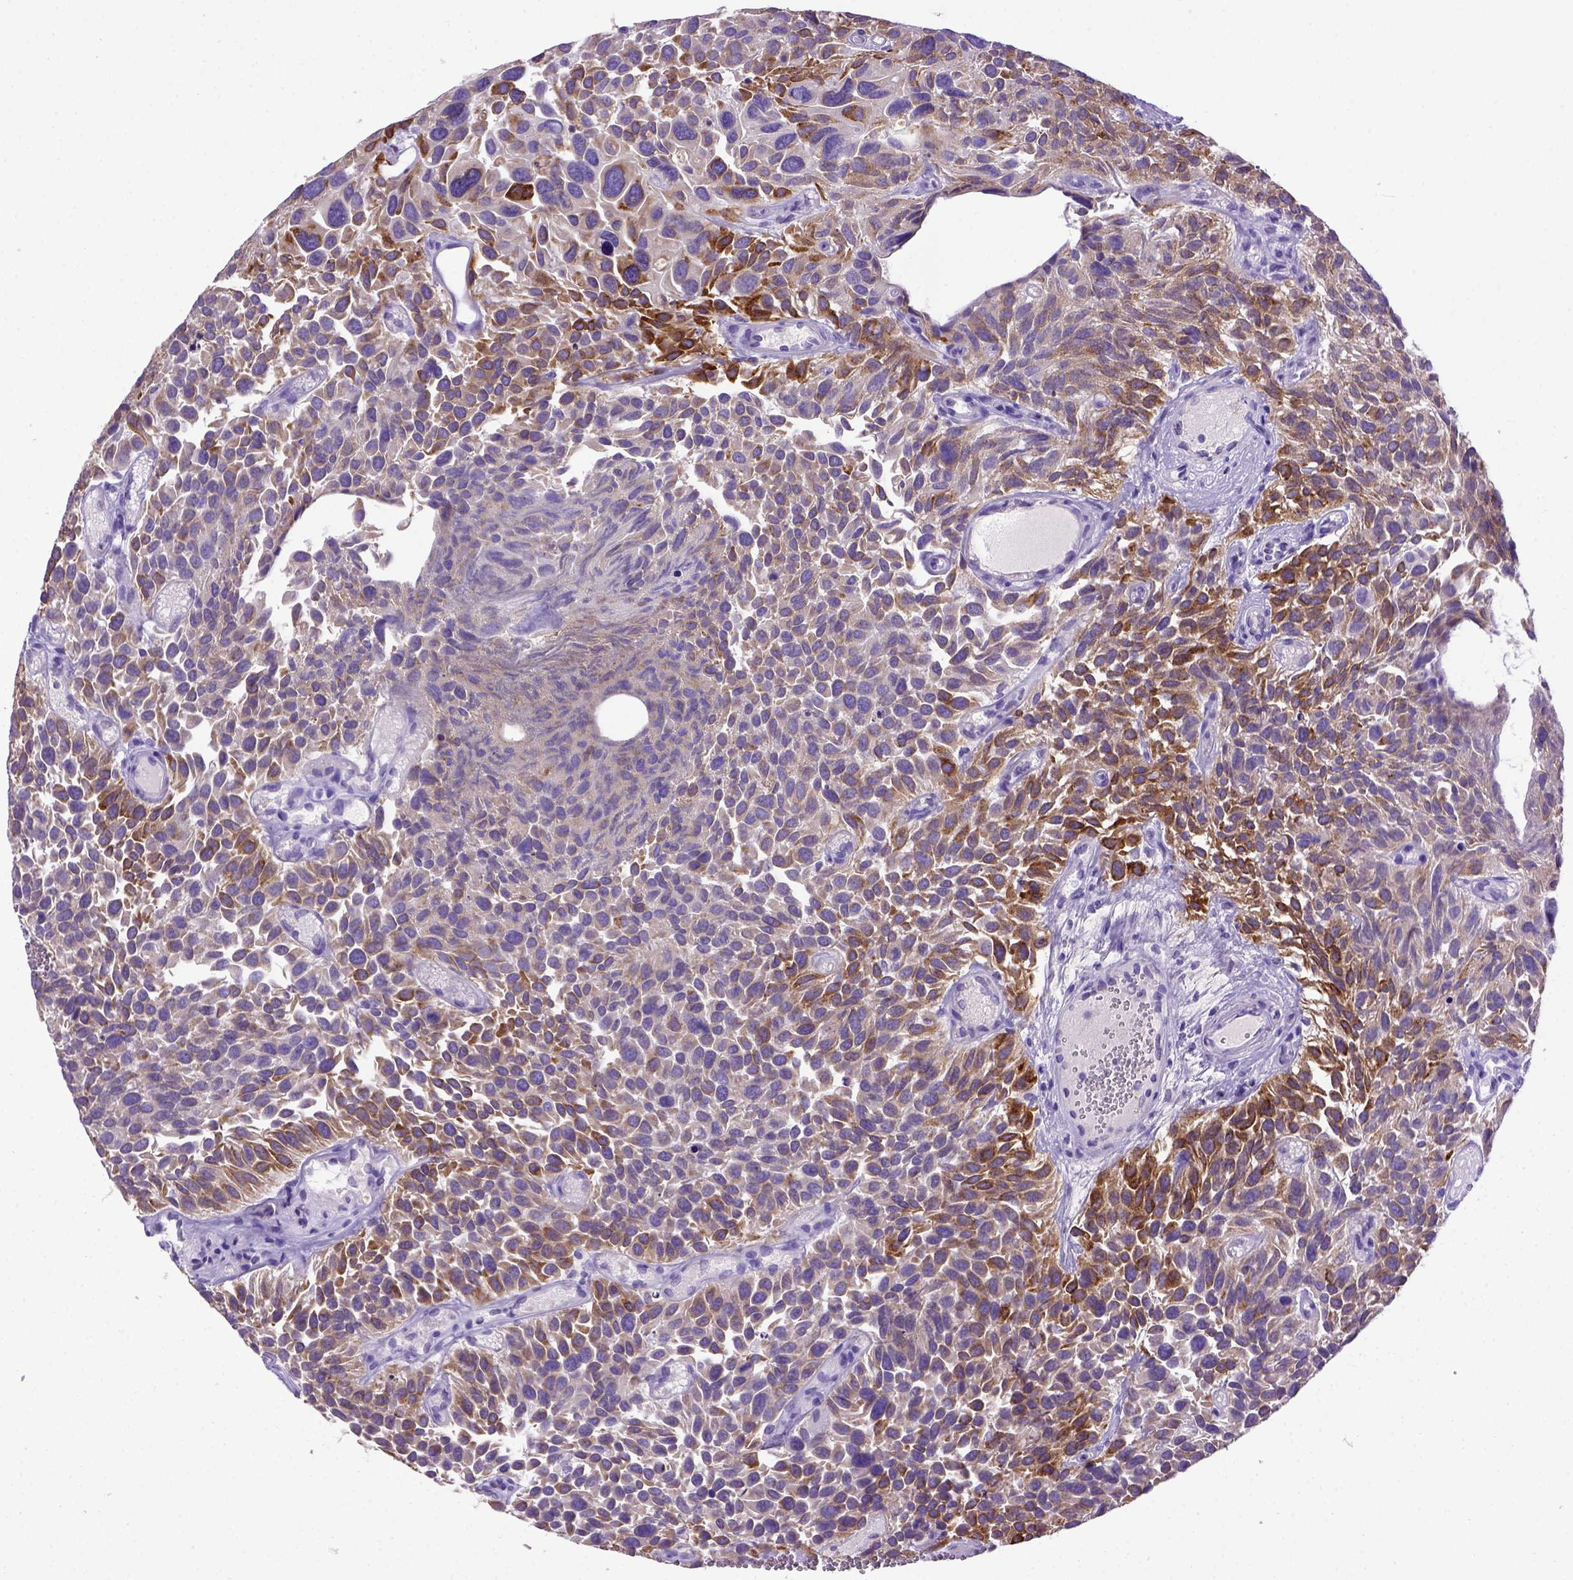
{"staining": {"intensity": "moderate", "quantity": "25%-75%", "location": "cytoplasmic/membranous"}, "tissue": "urothelial cancer", "cell_type": "Tumor cells", "image_type": "cancer", "snomed": [{"axis": "morphology", "description": "Urothelial carcinoma, Low grade"}, {"axis": "topography", "description": "Urinary bladder"}], "caption": "A brown stain labels moderate cytoplasmic/membranous staining of a protein in urothelial cancer tumor cells.", "gene": "PTGES", "patient": {"sex": "female", "age": 69}}